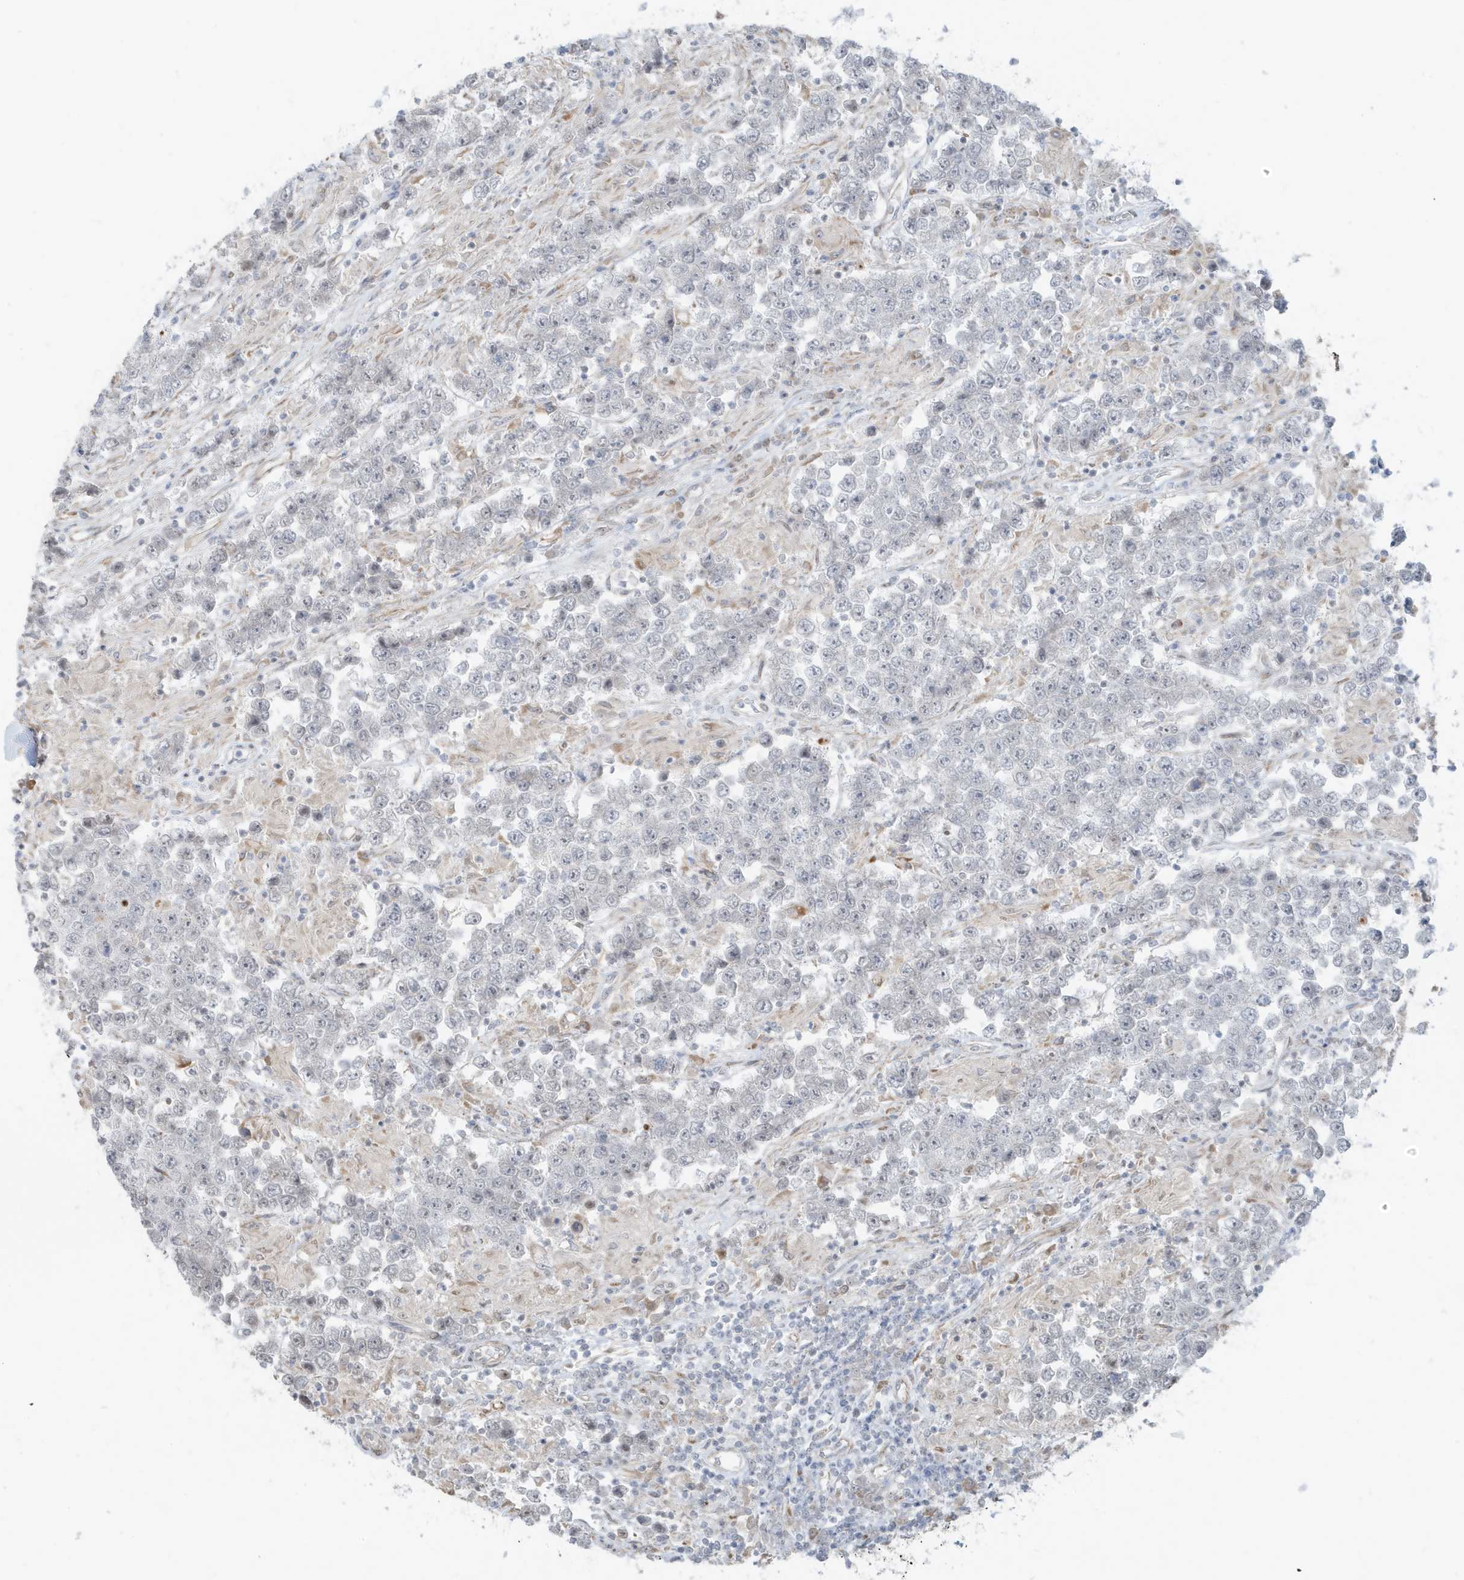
{"staining": {"intensity": "negative", "quantity": "none", "location": "none"}, "tissue": "testis cancer", "cell_type": "Tumor cells", "image_type": "cancer", "snomed": [{"axis": "morphology", "description": "Normal tissue, NOS"}, {"axis": "morphology", "description": "Urothelial carcinoma, High grade"}, {"axis": "morphology", "description": "Seminoma, NOS"}, {"axis": "morphology", "description": "Carcinoma, Embryonal, NOS"}, {"axis": "topography", "description": "Urinary bladder"}, {"axis": "topography", "description": "Testis"}], "caption": "The IHC image has no significant positivity in tumor cells of testis cancer (urothelial carcinoma (high-grade)) tissue.", "gene": "CHCHD4", "patient": {"sex": "male", "age": 41}}